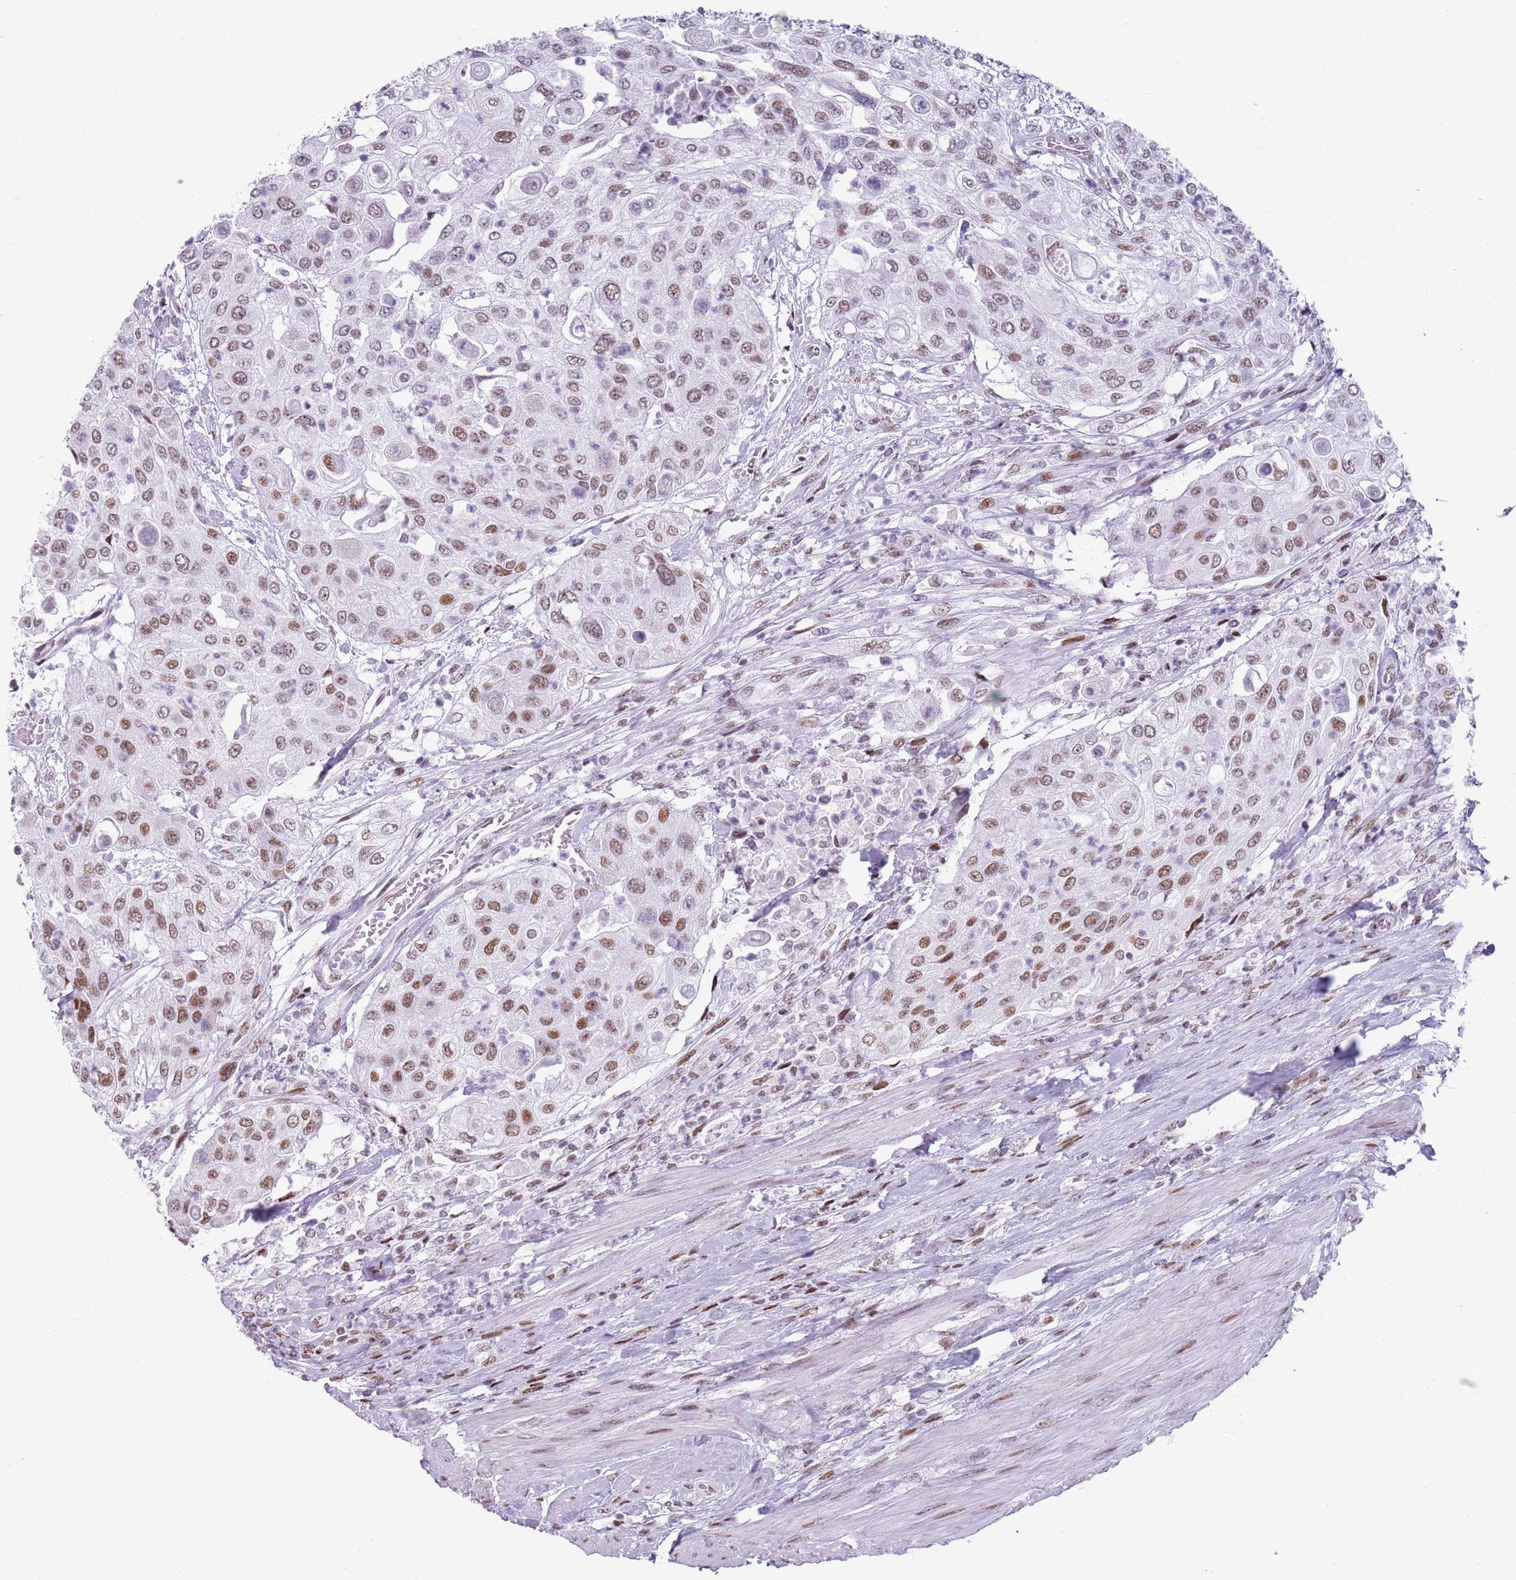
{"staining": {"intensity": "moderate", "quantity": ">75%", "location": "nuclear"}, "tissue": "urothelial cancer", "cell_type": "Tumor cells", "image_type": "cancer", "snomed": [{"axis": "morphology", "description": "Urothelial carcinoma, High grade"}, {"axis": "topography", "description": "Urinary bladder"}], "caption": "A histopathology image of human urothelial cancer stained for a protein shows moderate nuclear brown staining in tumor cells. (brown staining indicates protein expression, while blue staining denotes nuclei).", "gene": "FAM104B", "patient": {"sex": "female", "age": 79}}